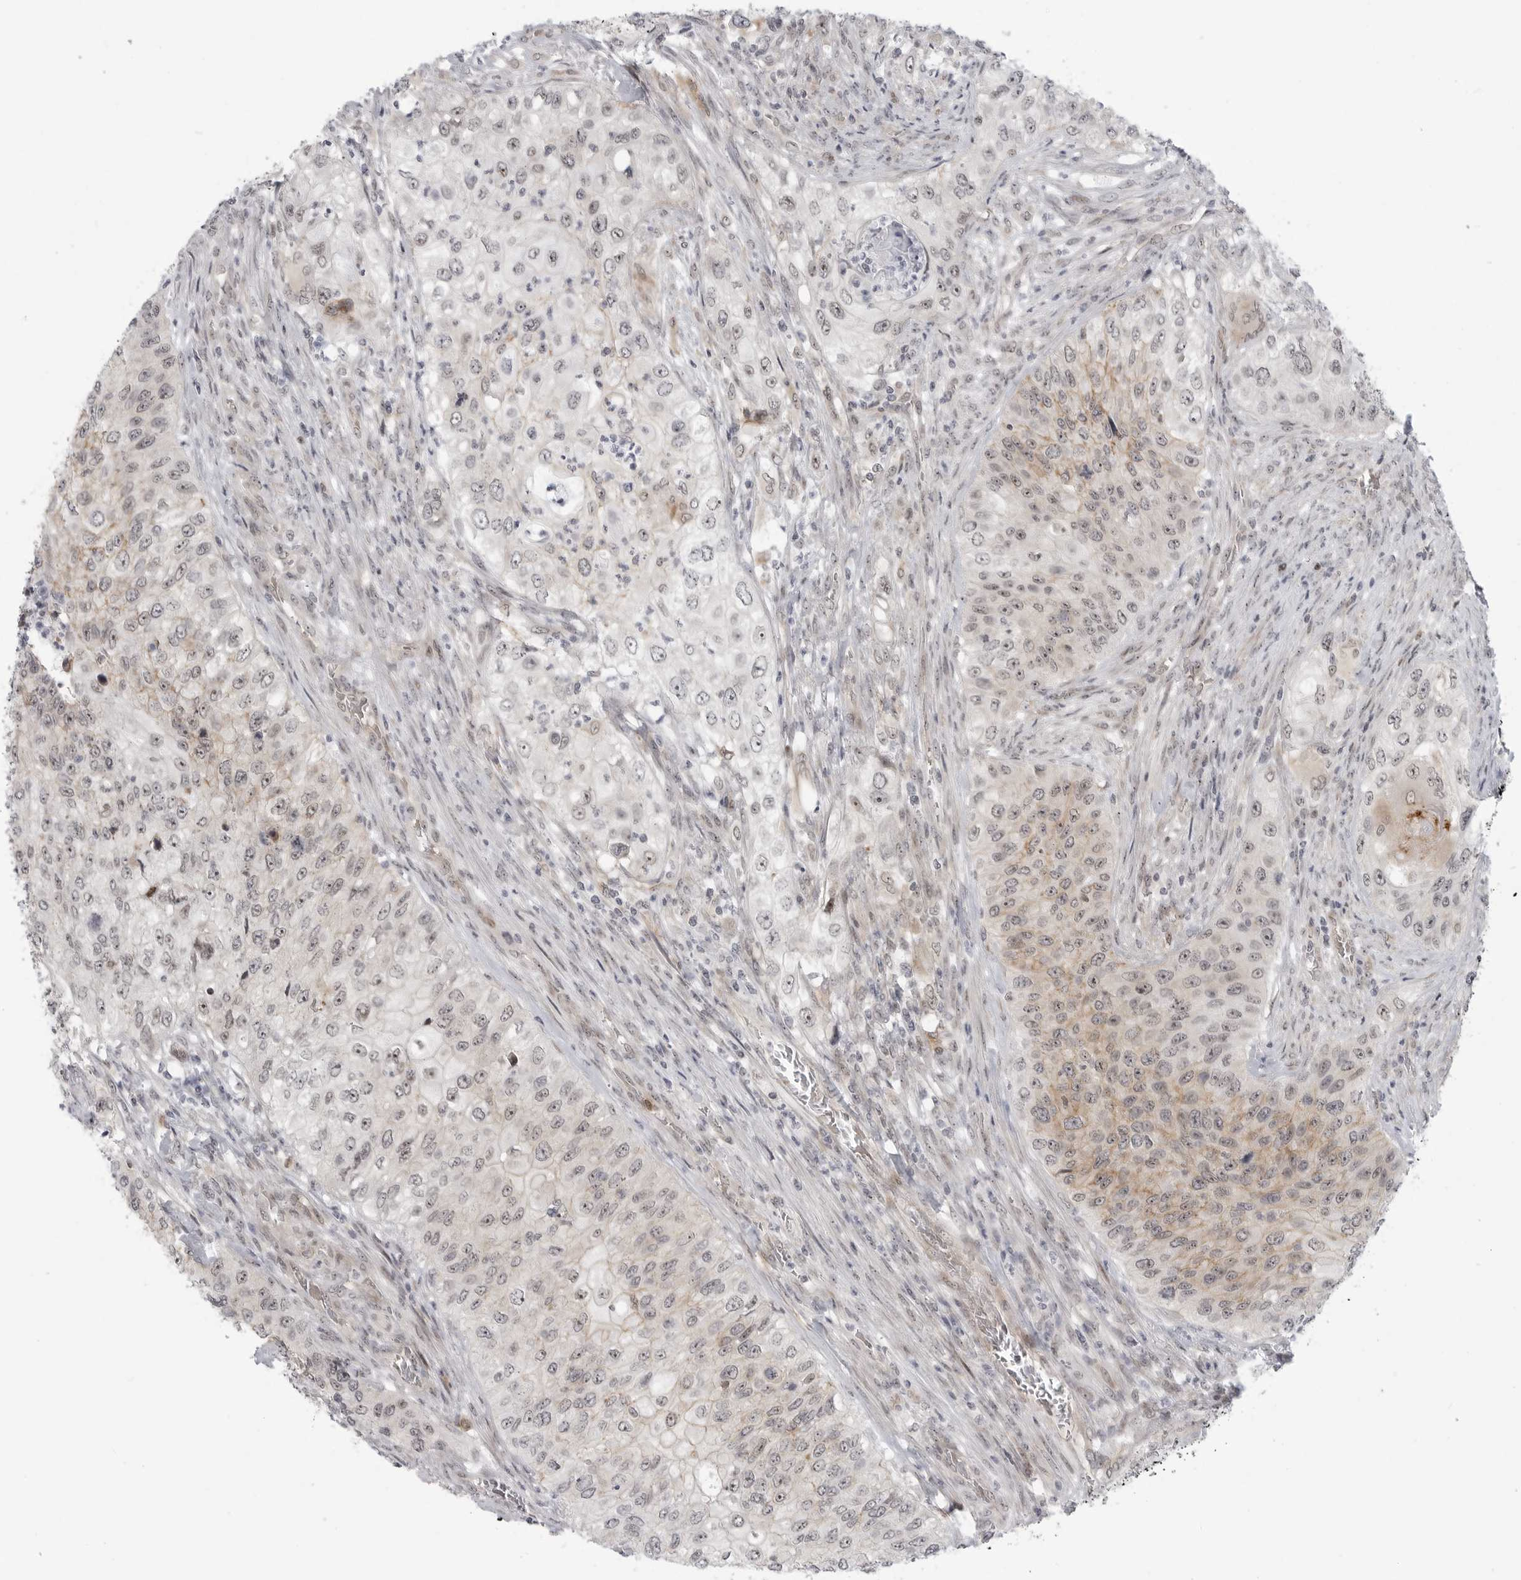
{"staining": {"intensity": "weak", "quantity": "25%-75%", "location": "cytoplasmic/membranous,nuclear"}, "tissue": "urothelial cancer", "cell_type": "Tumor cells", "image_type": "cancer", "snomed": [{"axis": "morphology", "description": "Urothelial carcinoma, High grade"}, {"axis": "topography", "description": "Urinary bladder"}], "caption": "Protein expression analysis of human urothelial cancer reveals weak cytoplasmic/membranous and nuclear staining in approximately 25%-75% of tumor cells.", "gene": "CEP295NL", "patient": {"sex": "female", "age": 60}}